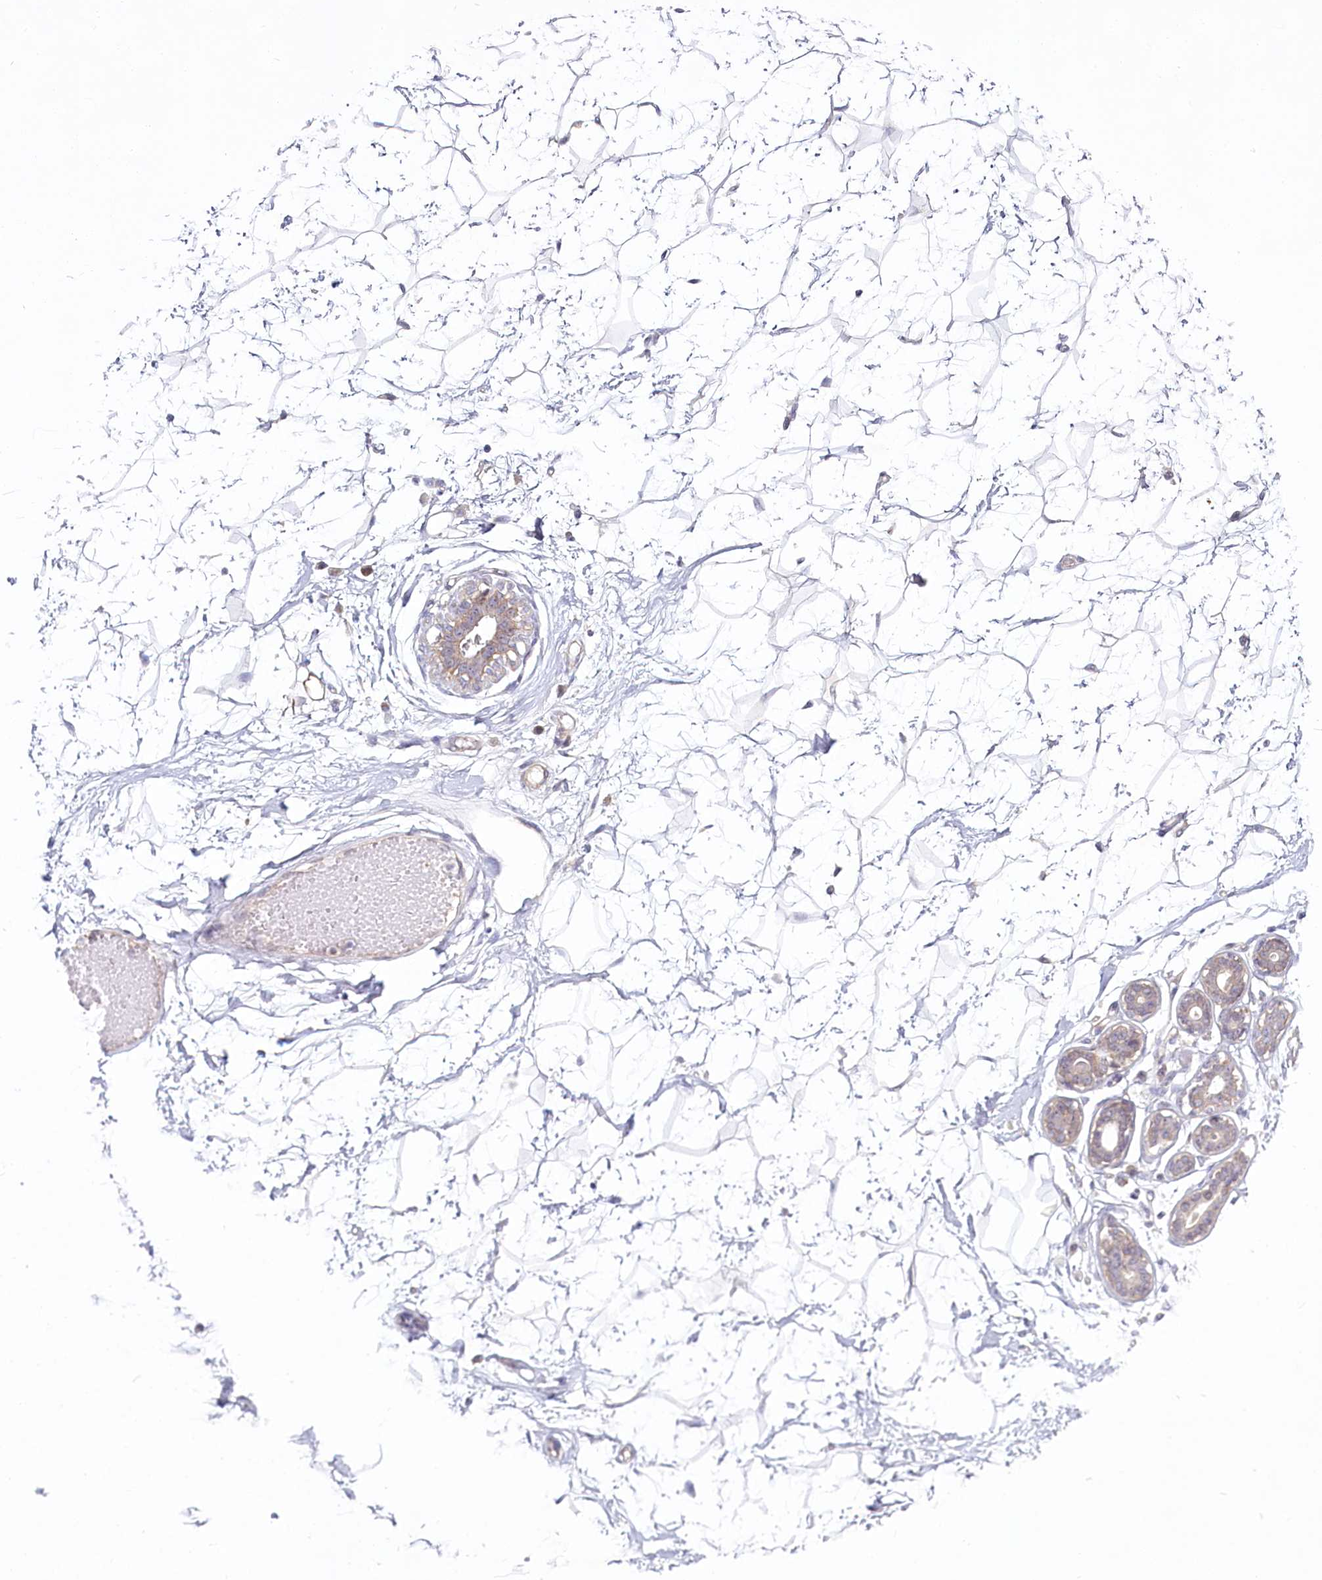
{"staining": {"intensity": "negative", "quantity": "none", "location": "none"}, "tissue": "breast", "cell_type": "Adipocytes", "image_type": "normal", "snomed": [{"axis": "morphology", "description": "Normal tissue, NOS"}, {"axis": "morphology", "description": "Adenoma, NOS"}, {"axis": "topography", "description": "Breast"}], "caption": "Adipocytes are negative for brown protein staining in normal breast. (Immunohistochemistry (ihc), brightfield microscopy, high magnification).", "gene": "SPINK13", "patient": {"sex": "female", "age": 23}}